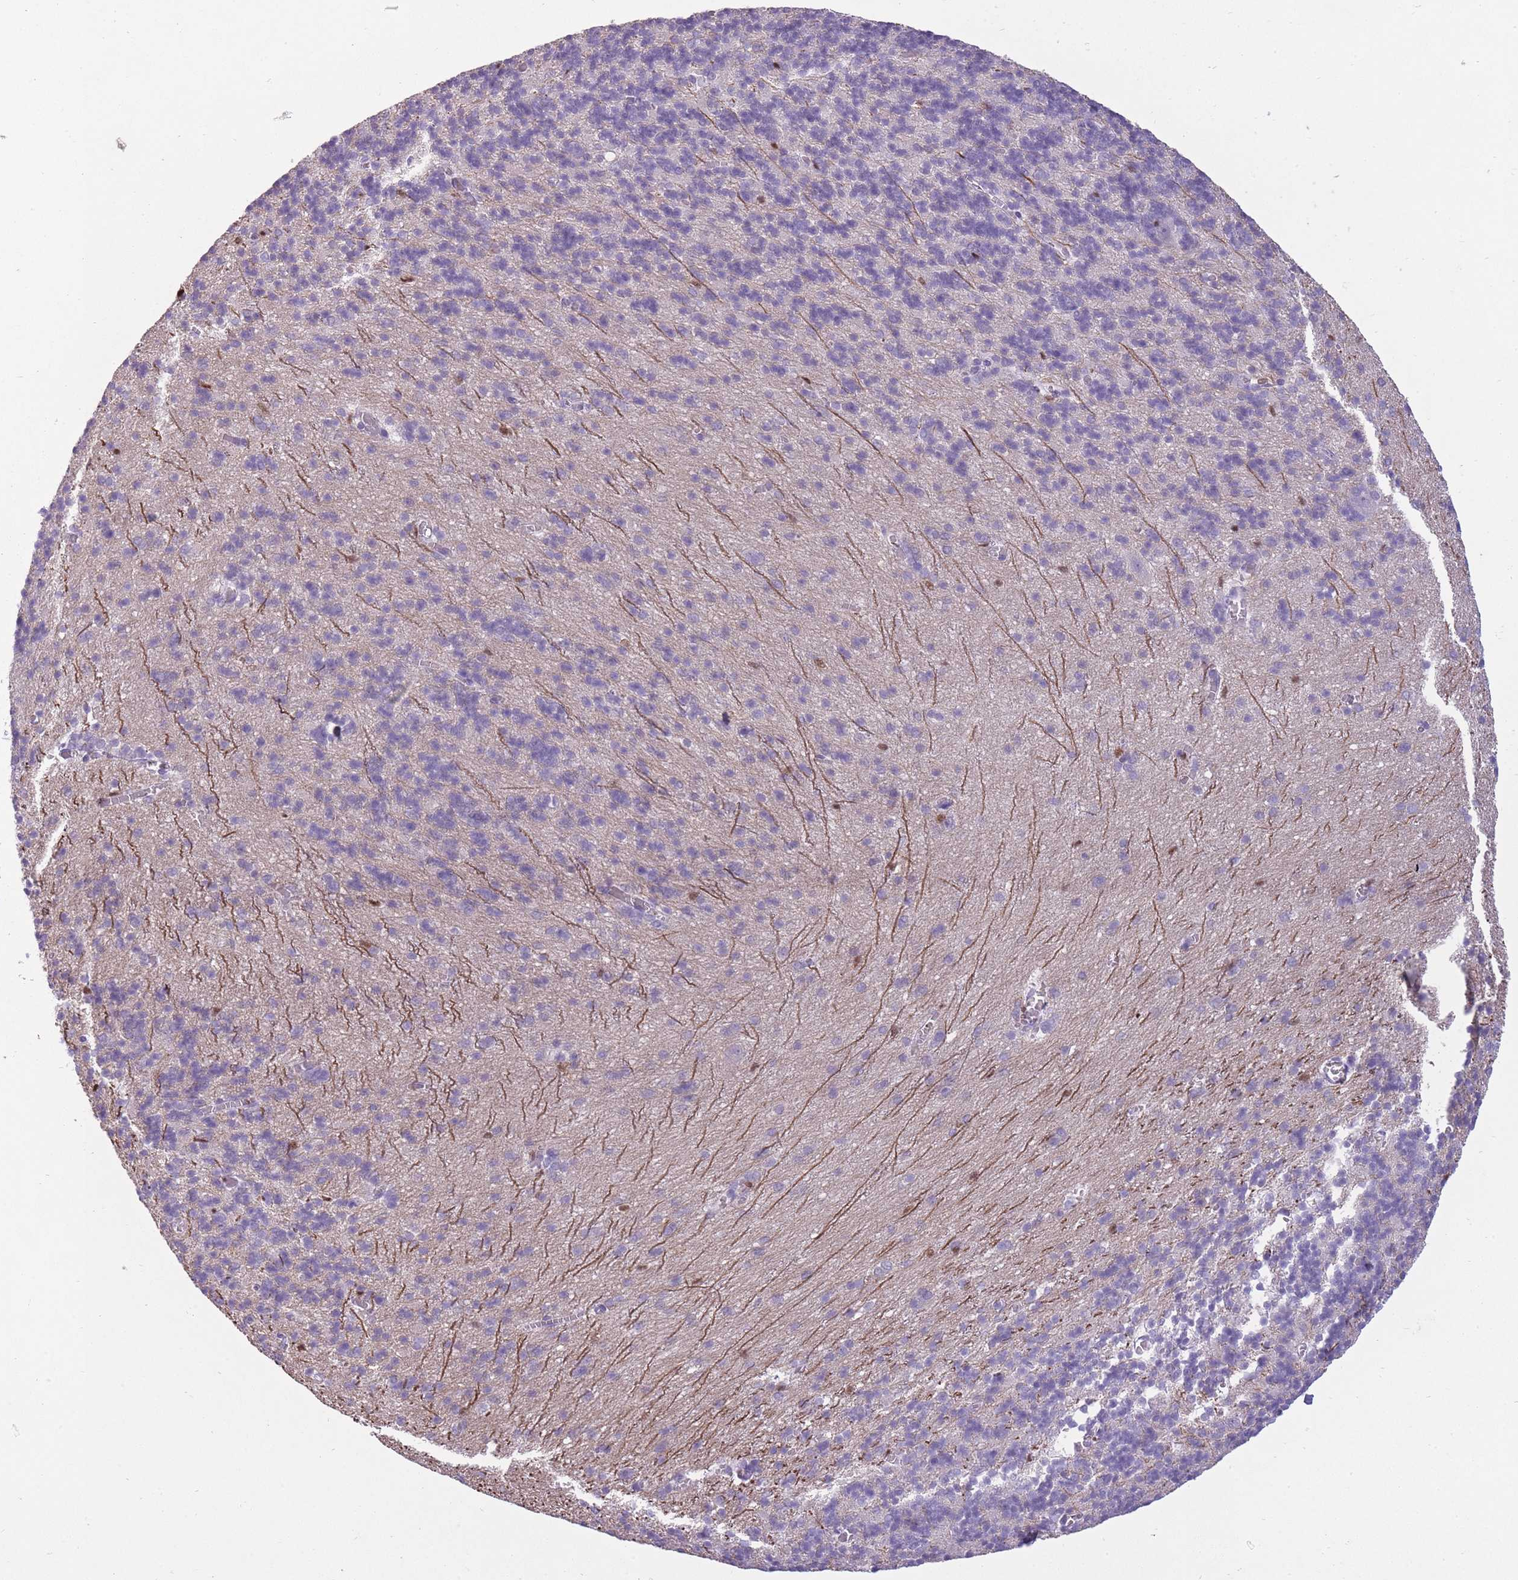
{"staining": {"intensity": "negative", "quantity": "none", "location": "none"}, "tissue": "cerebellum", "cell_type": "Cells in granular layer", "image_type": "normal", "snomed": [{"axis": "morphology", "description": "Normal tissue, NOS"}, {"axis": "topography", "description": "Cerebellum"}], "caption": "Protein analysis of unremarkable cerebellum demonstrates no significant expression in cells in granular layer.", "gene": "LGALS9B", "patient": {"sex": "male", "age": 37}}